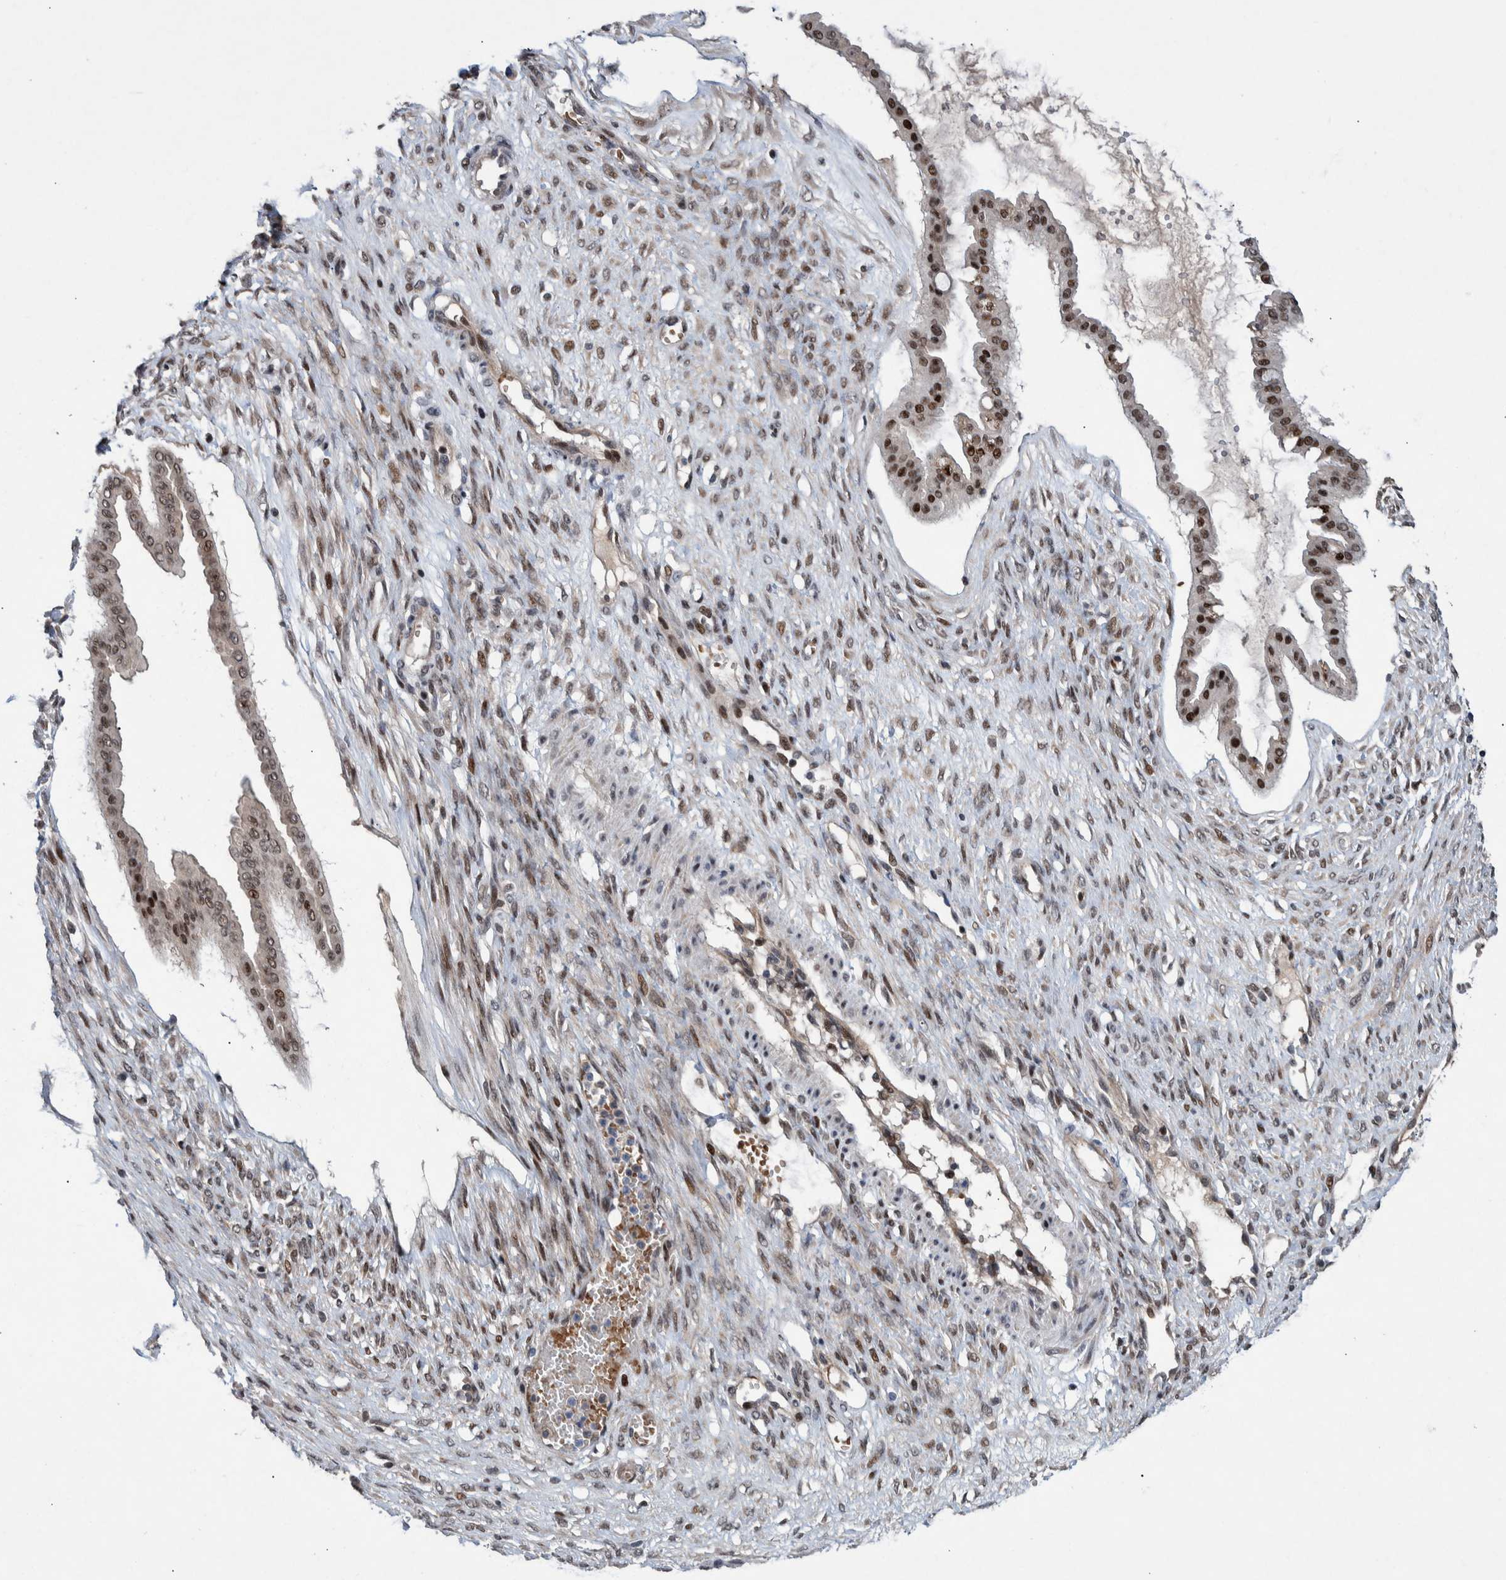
{"staining": {"intensity": "strong", "quantity": ">75%", "location": "nuclear"}, "tissue": "ovarian cancer", "cell_type": "Tumor cells", "image_type": "cancer", "snomed": [{"axis": "morphology", "description": "Cystadenocarcinoma, mucinous, NOS"}, {"axis": "topography", "description": "Ovary"}], "caption": "Ovarian cancer stained for a protein (brown) shows strong nuclear positive positivity in approximately >75% of tumor cells.", "gene": "ESRP1", "patient": {"sex": "female", "age": 73}}